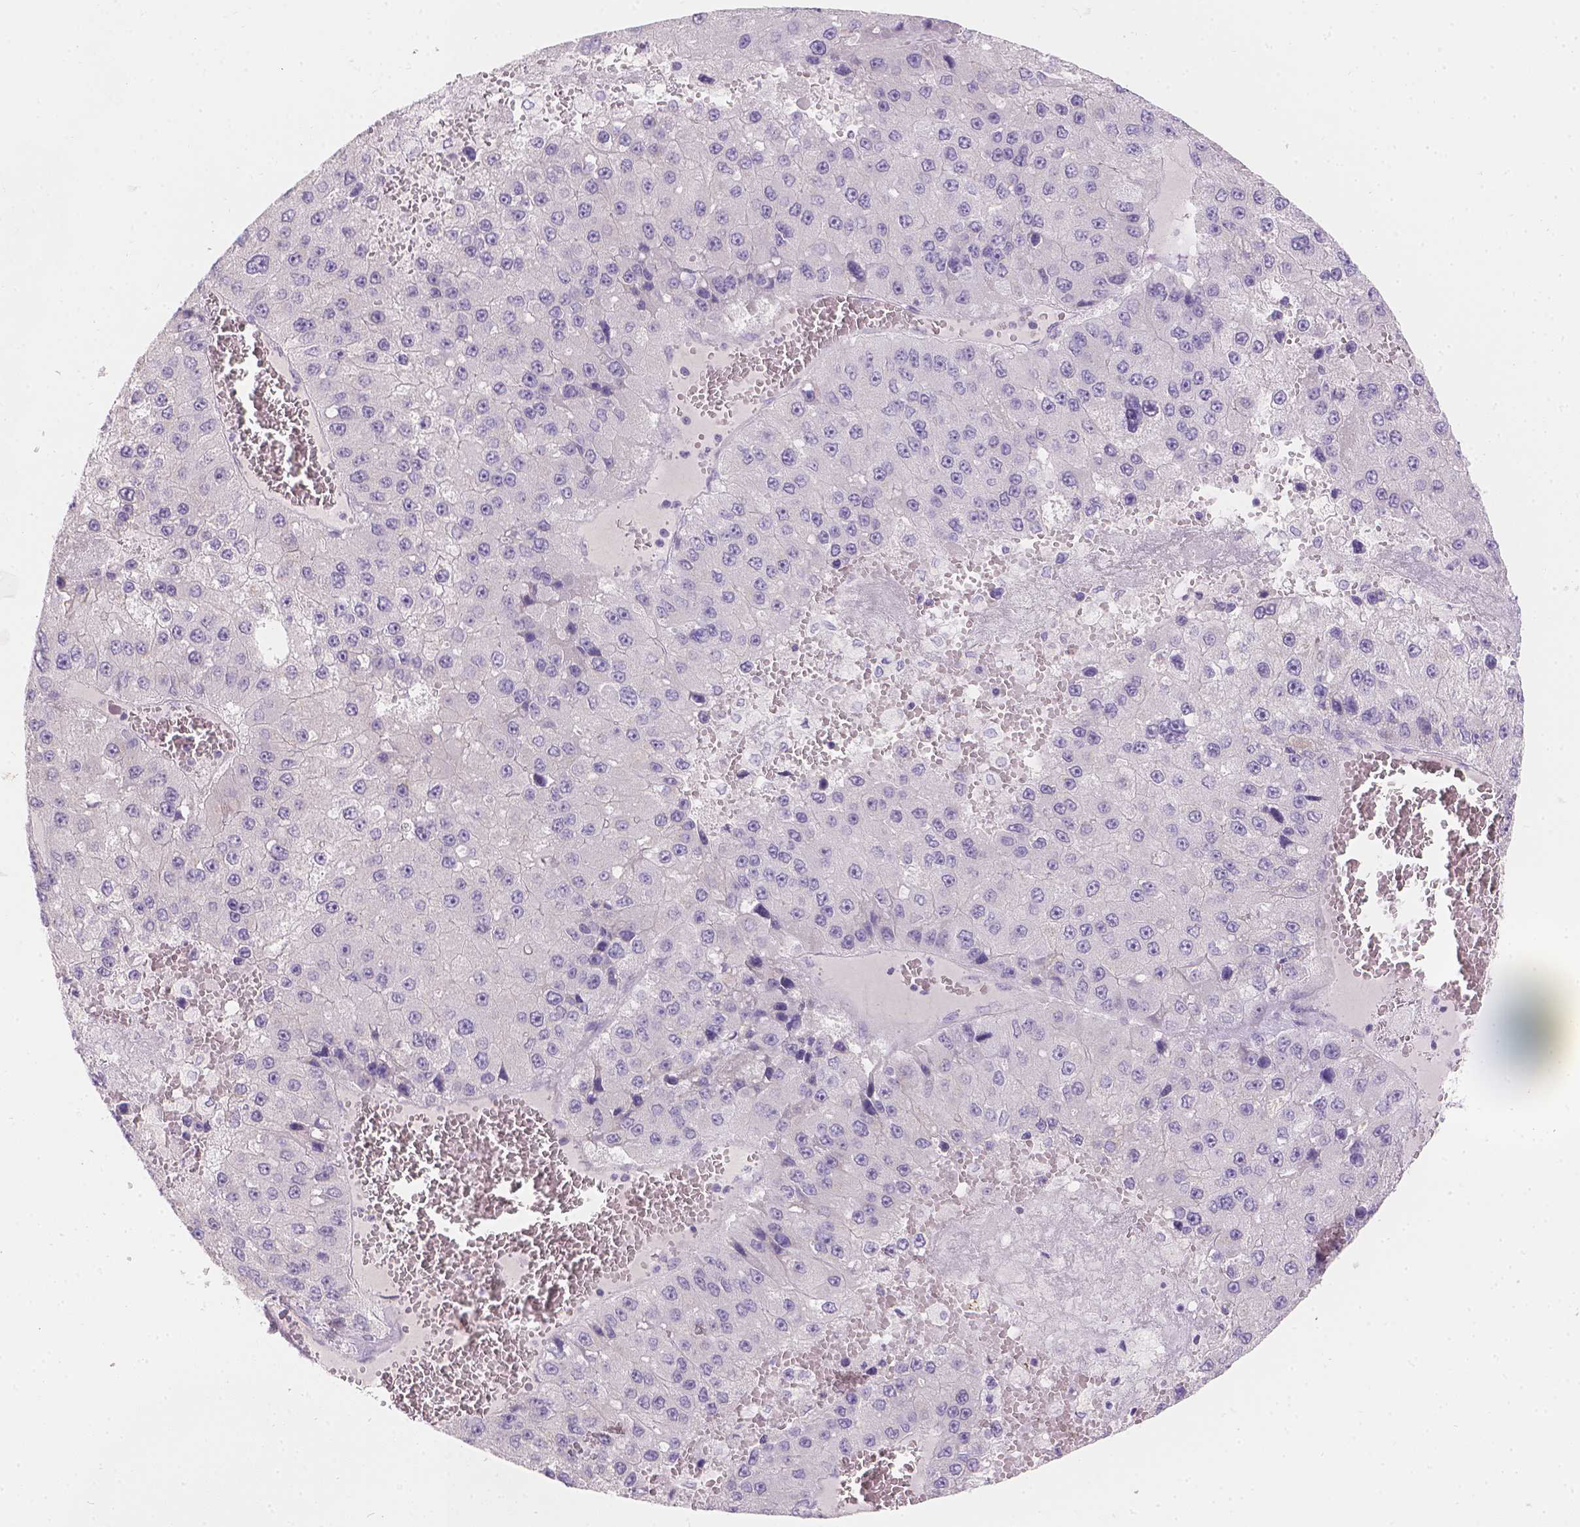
{"staining": {"intensity": "negative", "quantity": "none", "location": "none"}, "tissue": "liver cancer", "cell_type": "Tumor cells", "image_type": "cancer", "snomed": [{"axis": "morphology", "description": "Carcinoma, Hepatocellular, NOS"}, {"axis": "topography", "description": "Liver"}], "caption": "This is a photomicrograph of IHC staining of liver cancer (hepatocellular carcinoma), which shows no expression in tumor cells. The staining is performed using DAB brown chromogen with nuclei counter-stained in using hematoxylin.", "gene": "HTN3", "patient": {"sex": "female", "age": 73}}